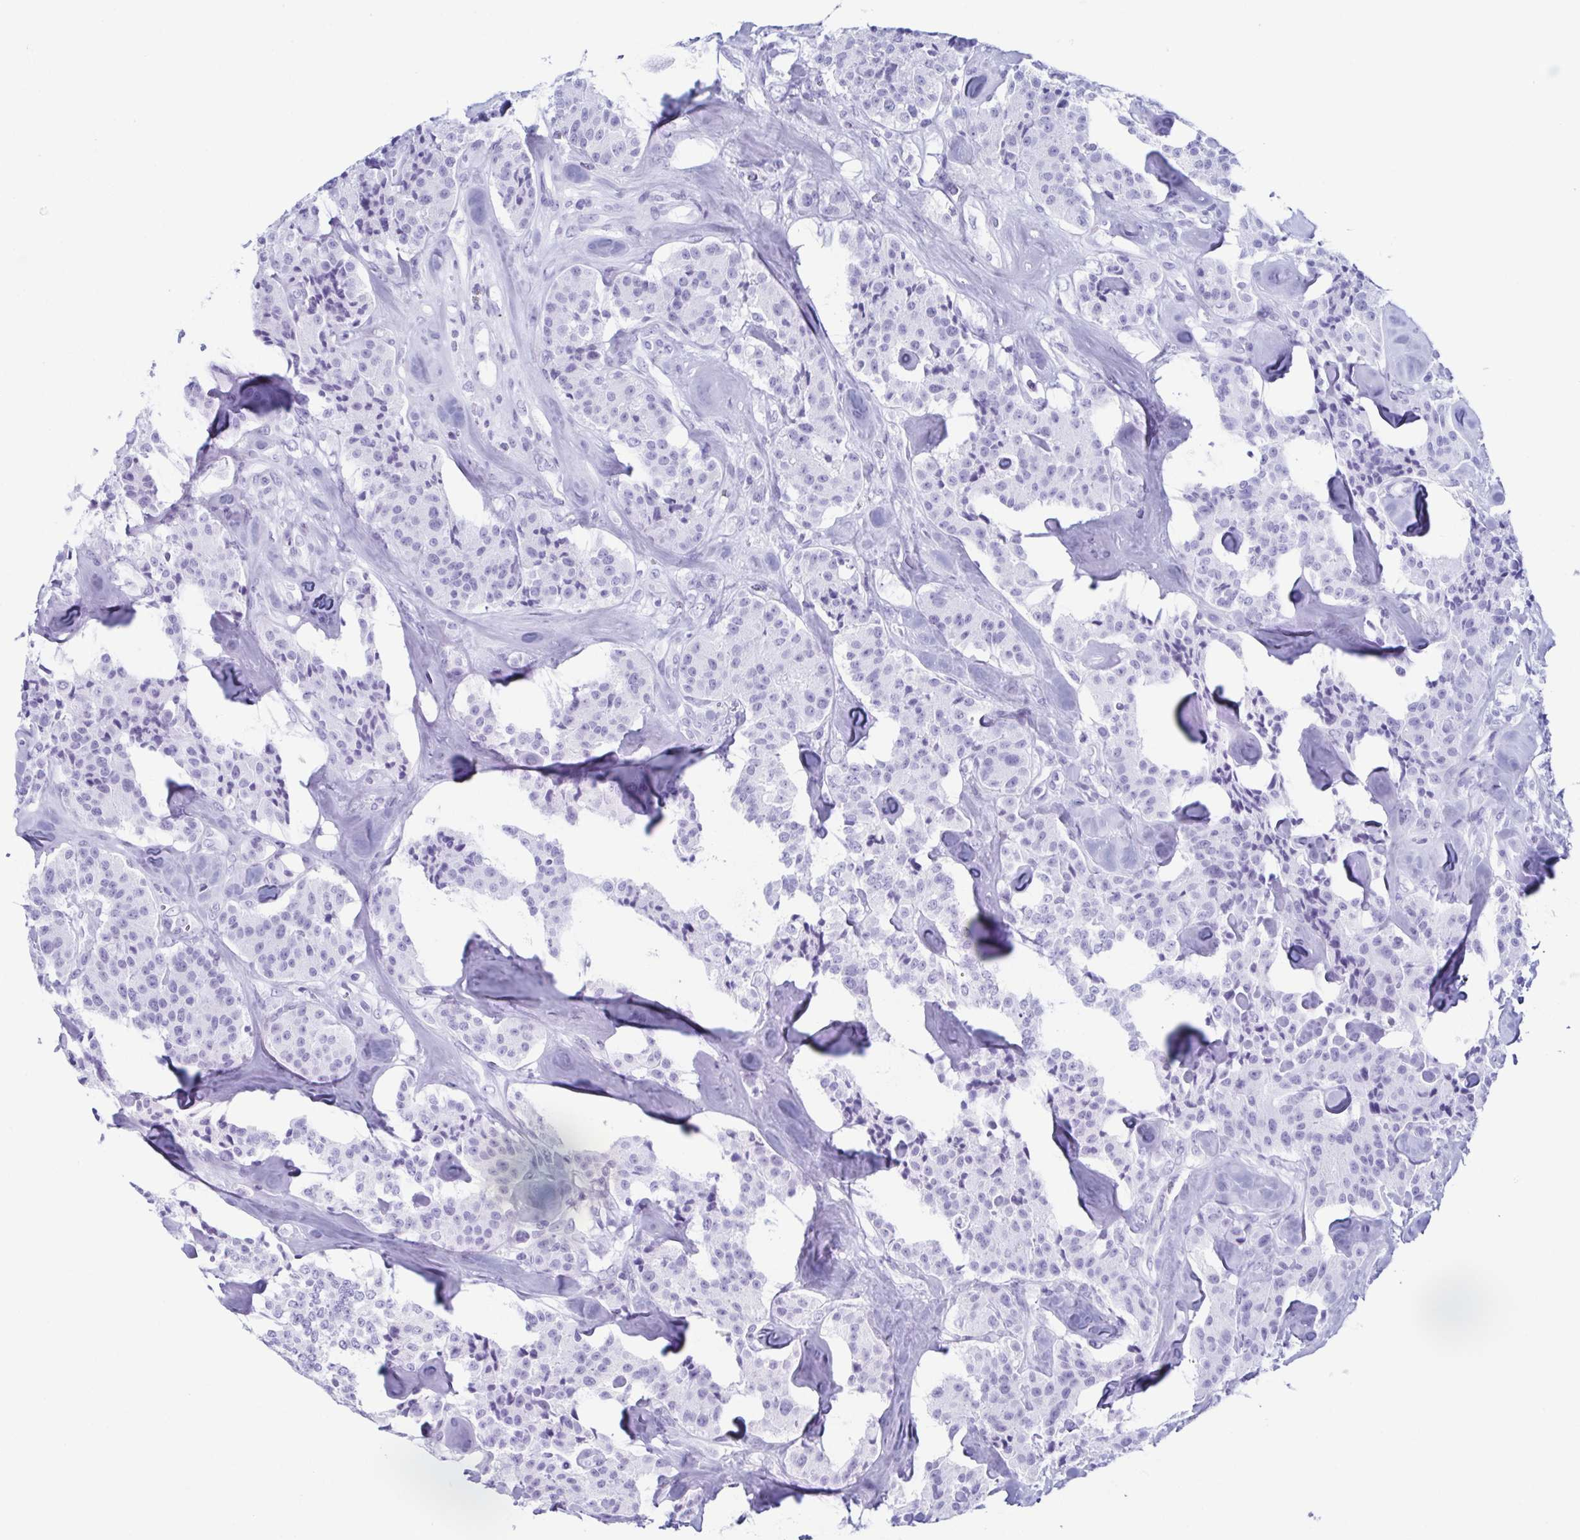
{"staining": {"intensity": "negative", "quantity": "none", "location": "none"}, "tissue": "carcinoid", "cell_type": "Tumor cells", "image_type": "cancer", "snomed": [{"axis": "morphology", "description": "Carcinoid, malignant, NOS"}, {"axis": "topography", "description": "Pancreas"}], "caption": "The IHC histopathology image has no significant positivity in tumor cells of carcinoid tissue.", "gene": "ENKUR", "patient": {"sex": "male", "age": 41}}